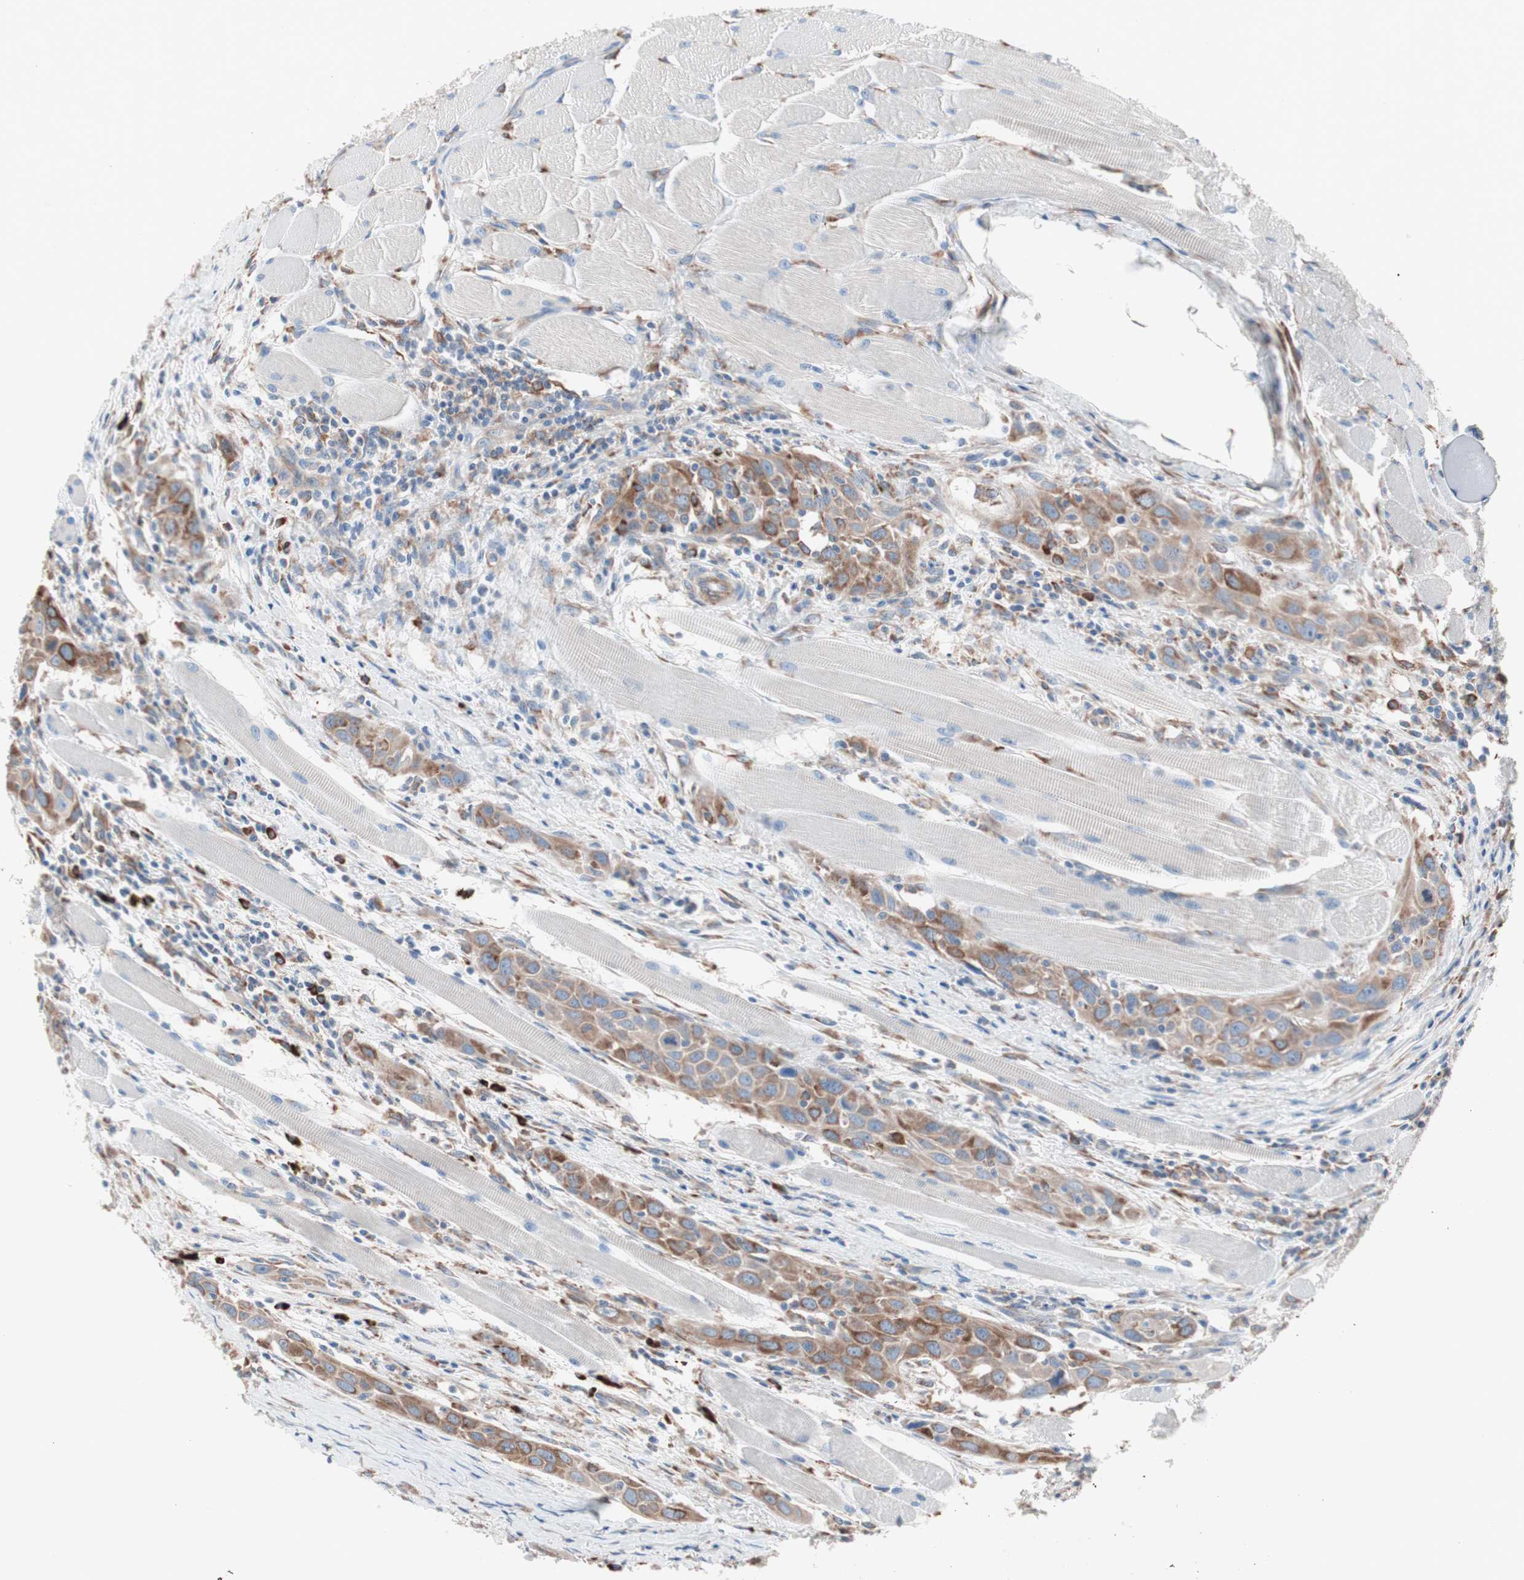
{"staining": {"intensity": "moderate", "quantity": ">75%", "location": "cytoplasmic/membranous"}, "tissue": "head and neck cancer", "cell_type": "Tumor cells", "image_type": "cancer", "snomed": [{"axis": "morphology", "description": "Squamous cell carcinoma, NOS"}, {"axis": "topography", "description": "Oral tissue"}, {"axis": "topography", "description": "Head-Neck"}], "caption": "IHC staining of head and neck cancer (squamous cell carcinoma), which demonstrates medium levels of moderate cytoplasmic/membranous expression in approximately >75% of tumor cells indicating moderate cytoplasmic/membranous protein staining. The staining was performed using DAB (brown) for protein detection and nuclei were counterstained in hematoxylin (blue).", "gene": "SLC27A4", "patient": {"sex": "female", "age": 50}}